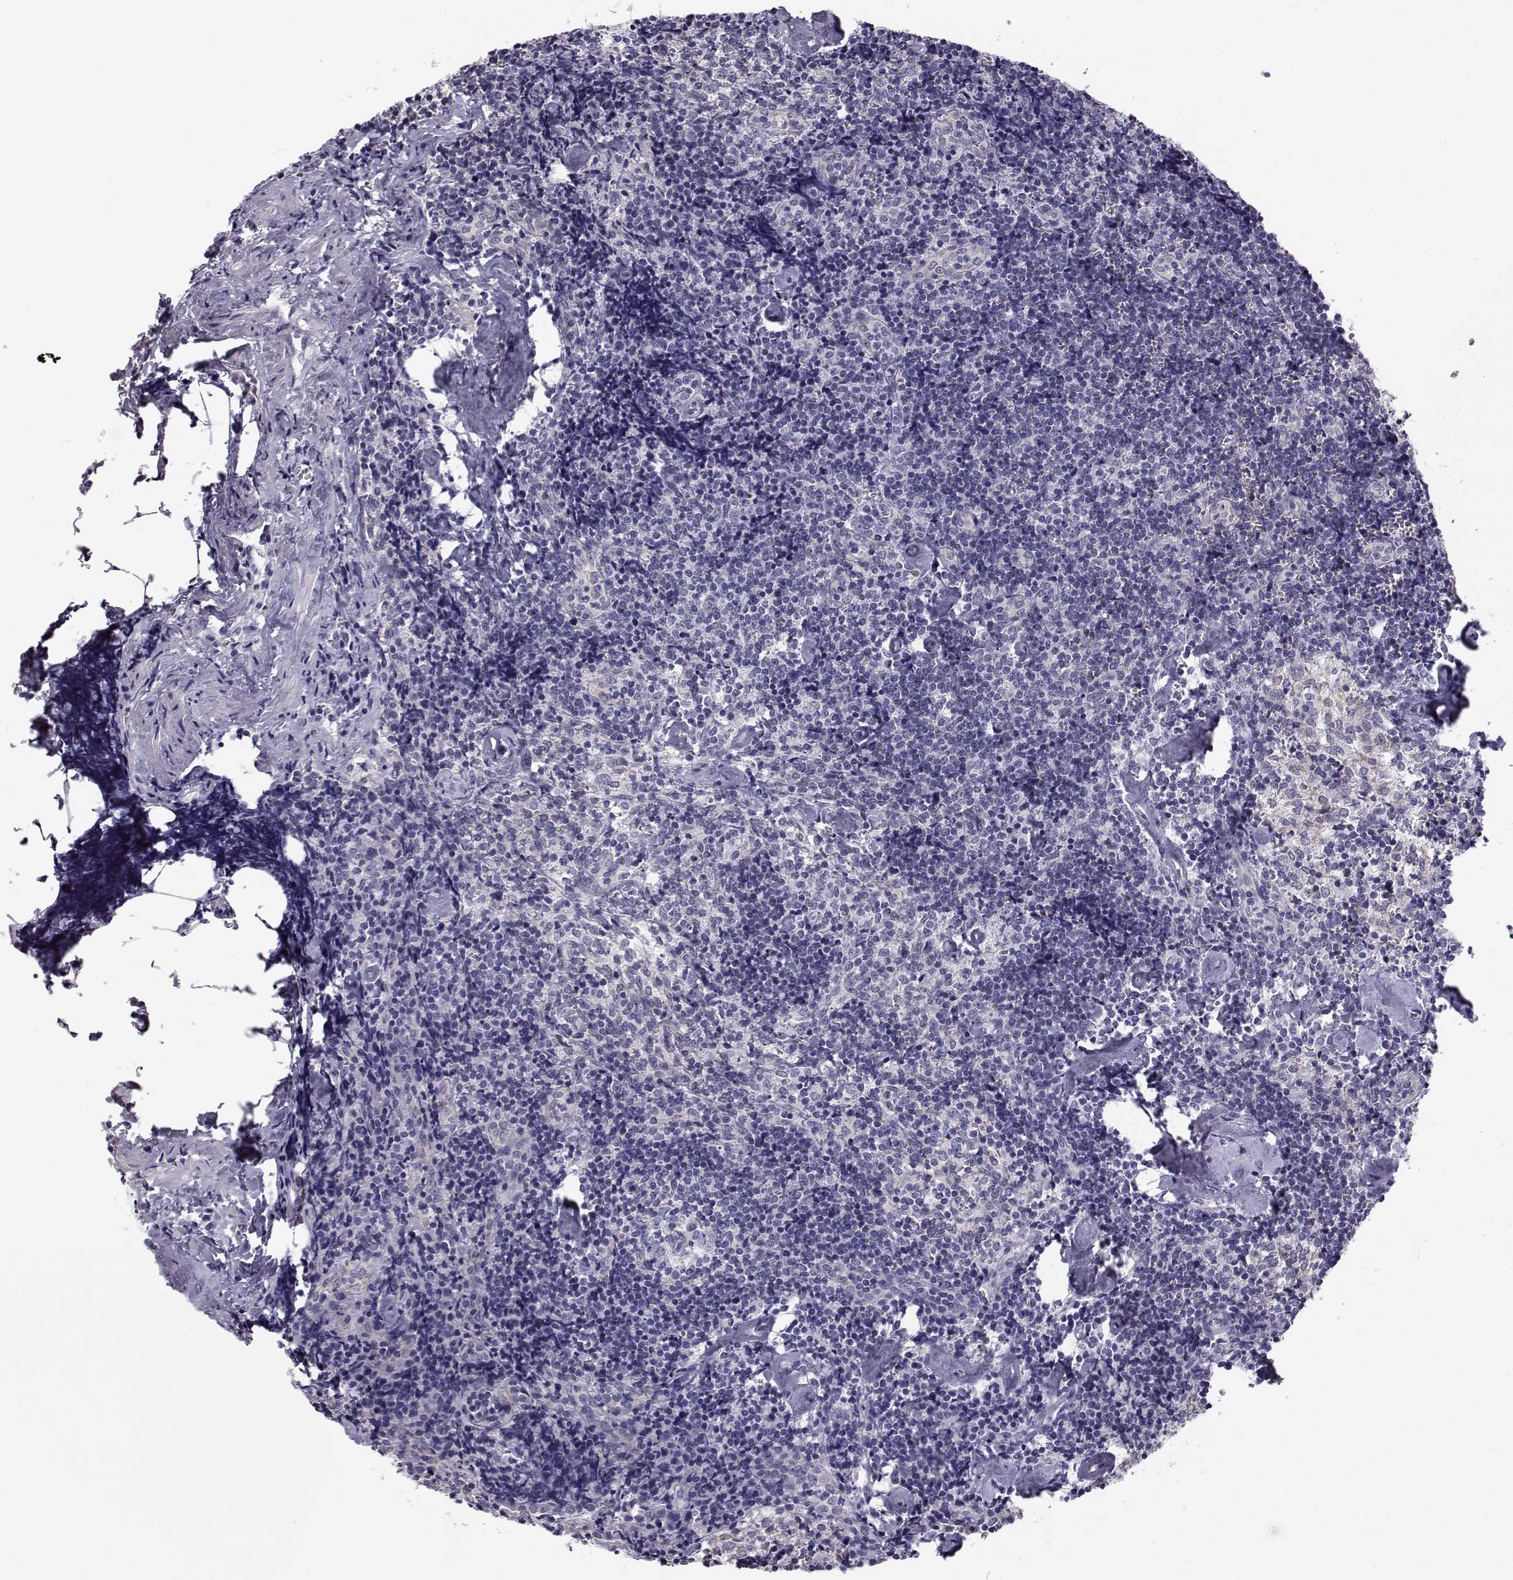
{"staining": {"intensity": "negative", "quantity": "none", "location": "none"}, "tissue": "lymph node", "cell_type": "Germinal center cells", "image_type": "normal", "snomed": [{"axis": "morphology", "description": "Normal tissue, NOS"}, {"axis": "topography", "description": "Lymph node"}], "caption": "This is an IHC histopathology image of normal human lymph node. There is no positivity in germinal center cells.", "gene": "KCNMB4", "patient": {"sex": "female", "age": 50}}